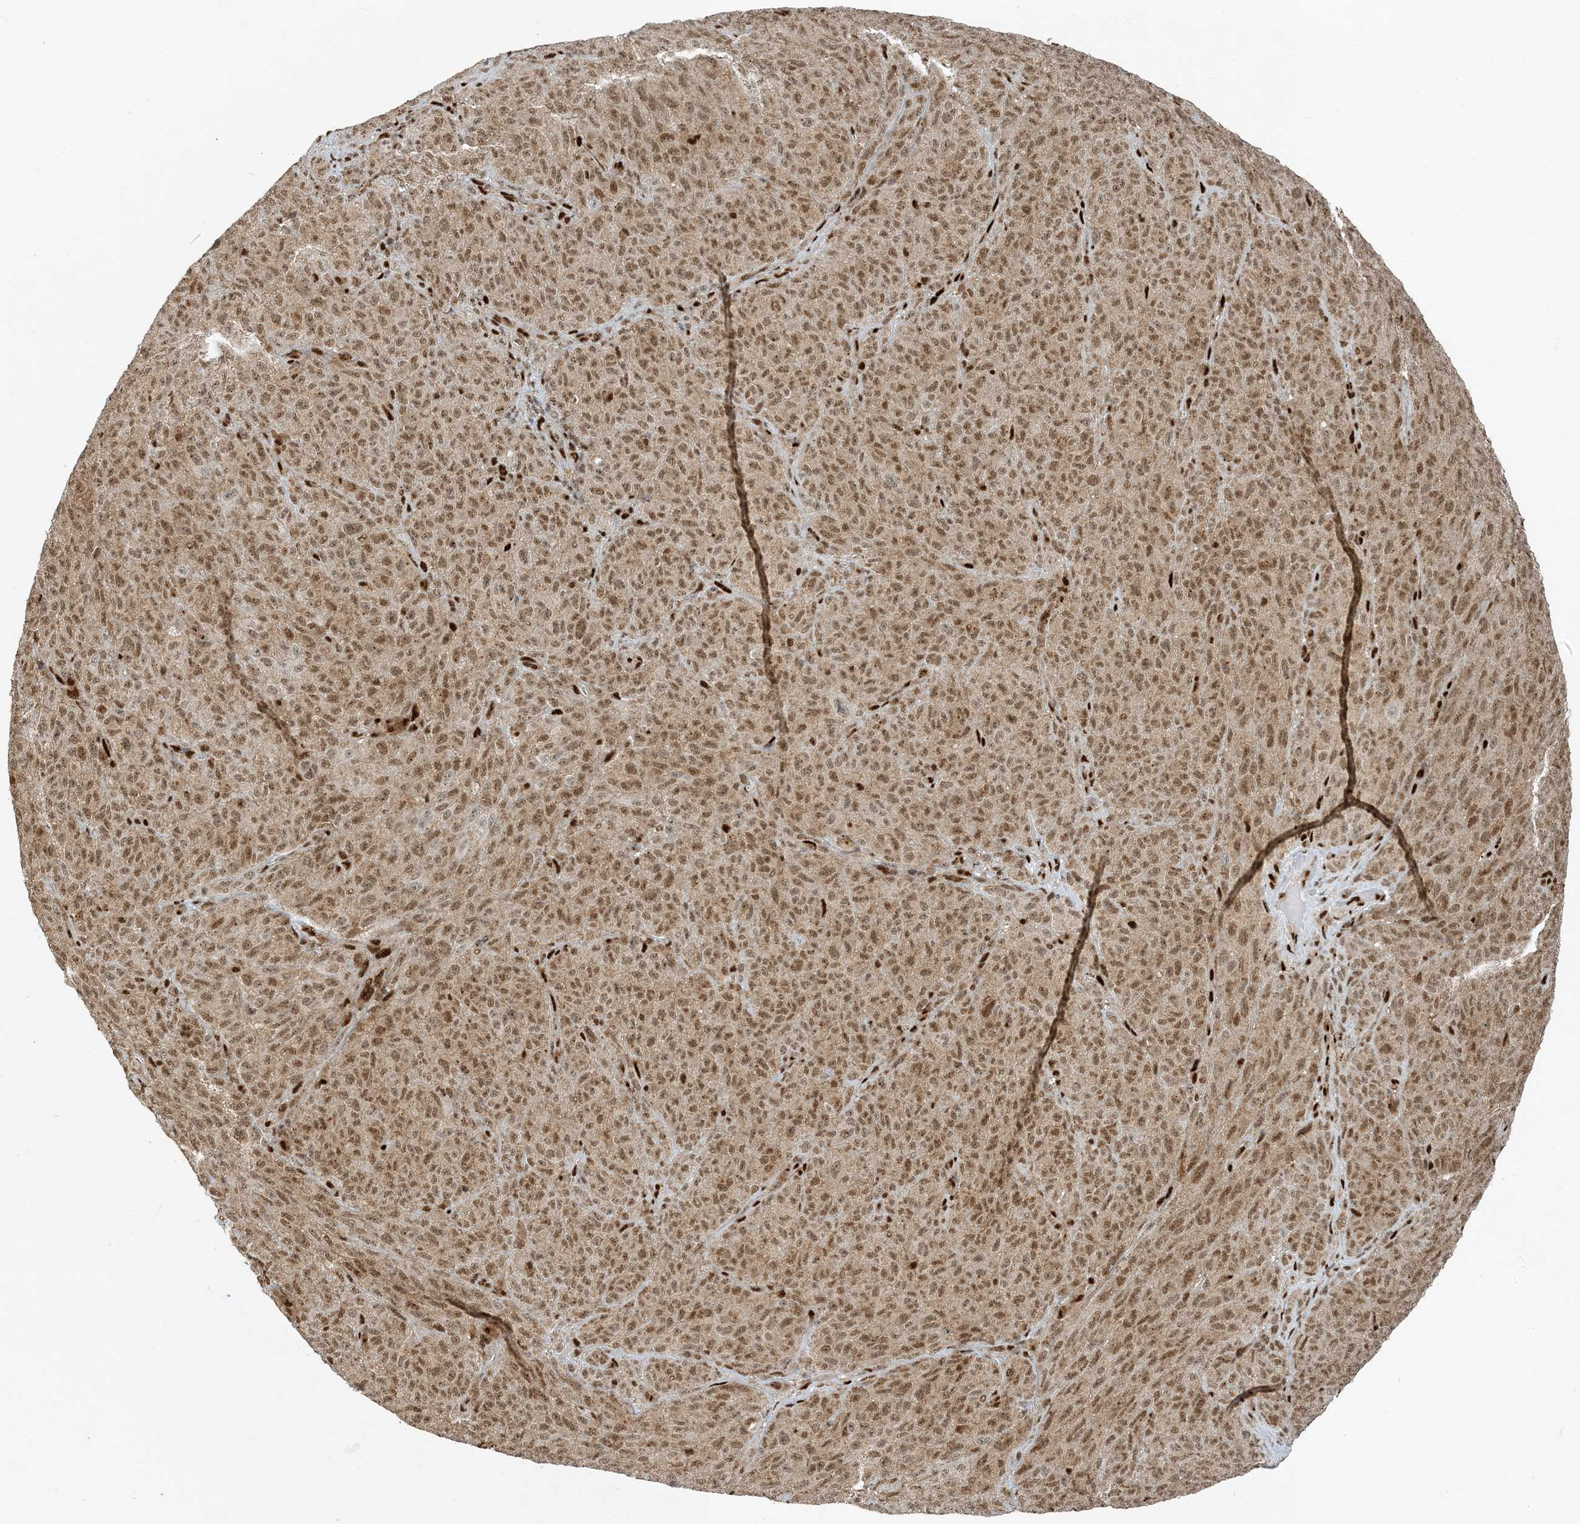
{"staining": {"intensity": "moderate", "quantity": ">75%", "location": "nuclear"}, "tissue": "melanoma", "cell_type": "Tumor cells", "image_type": "cancer", "snomed": [{"axis": "morphology", "description": "Malignant melanoma, NOS"}, {"axis": "topography", "description": "Skin"}], "caption": "Immunohistochemistry micrograph of human malignant melanoma stained for a protein (brown), which exhibits medium levels of moderate nuclear expression in approximately >75% of tumor cells.", "gene": "MBD1", "patient": {"sex": "female", "age": 82}}